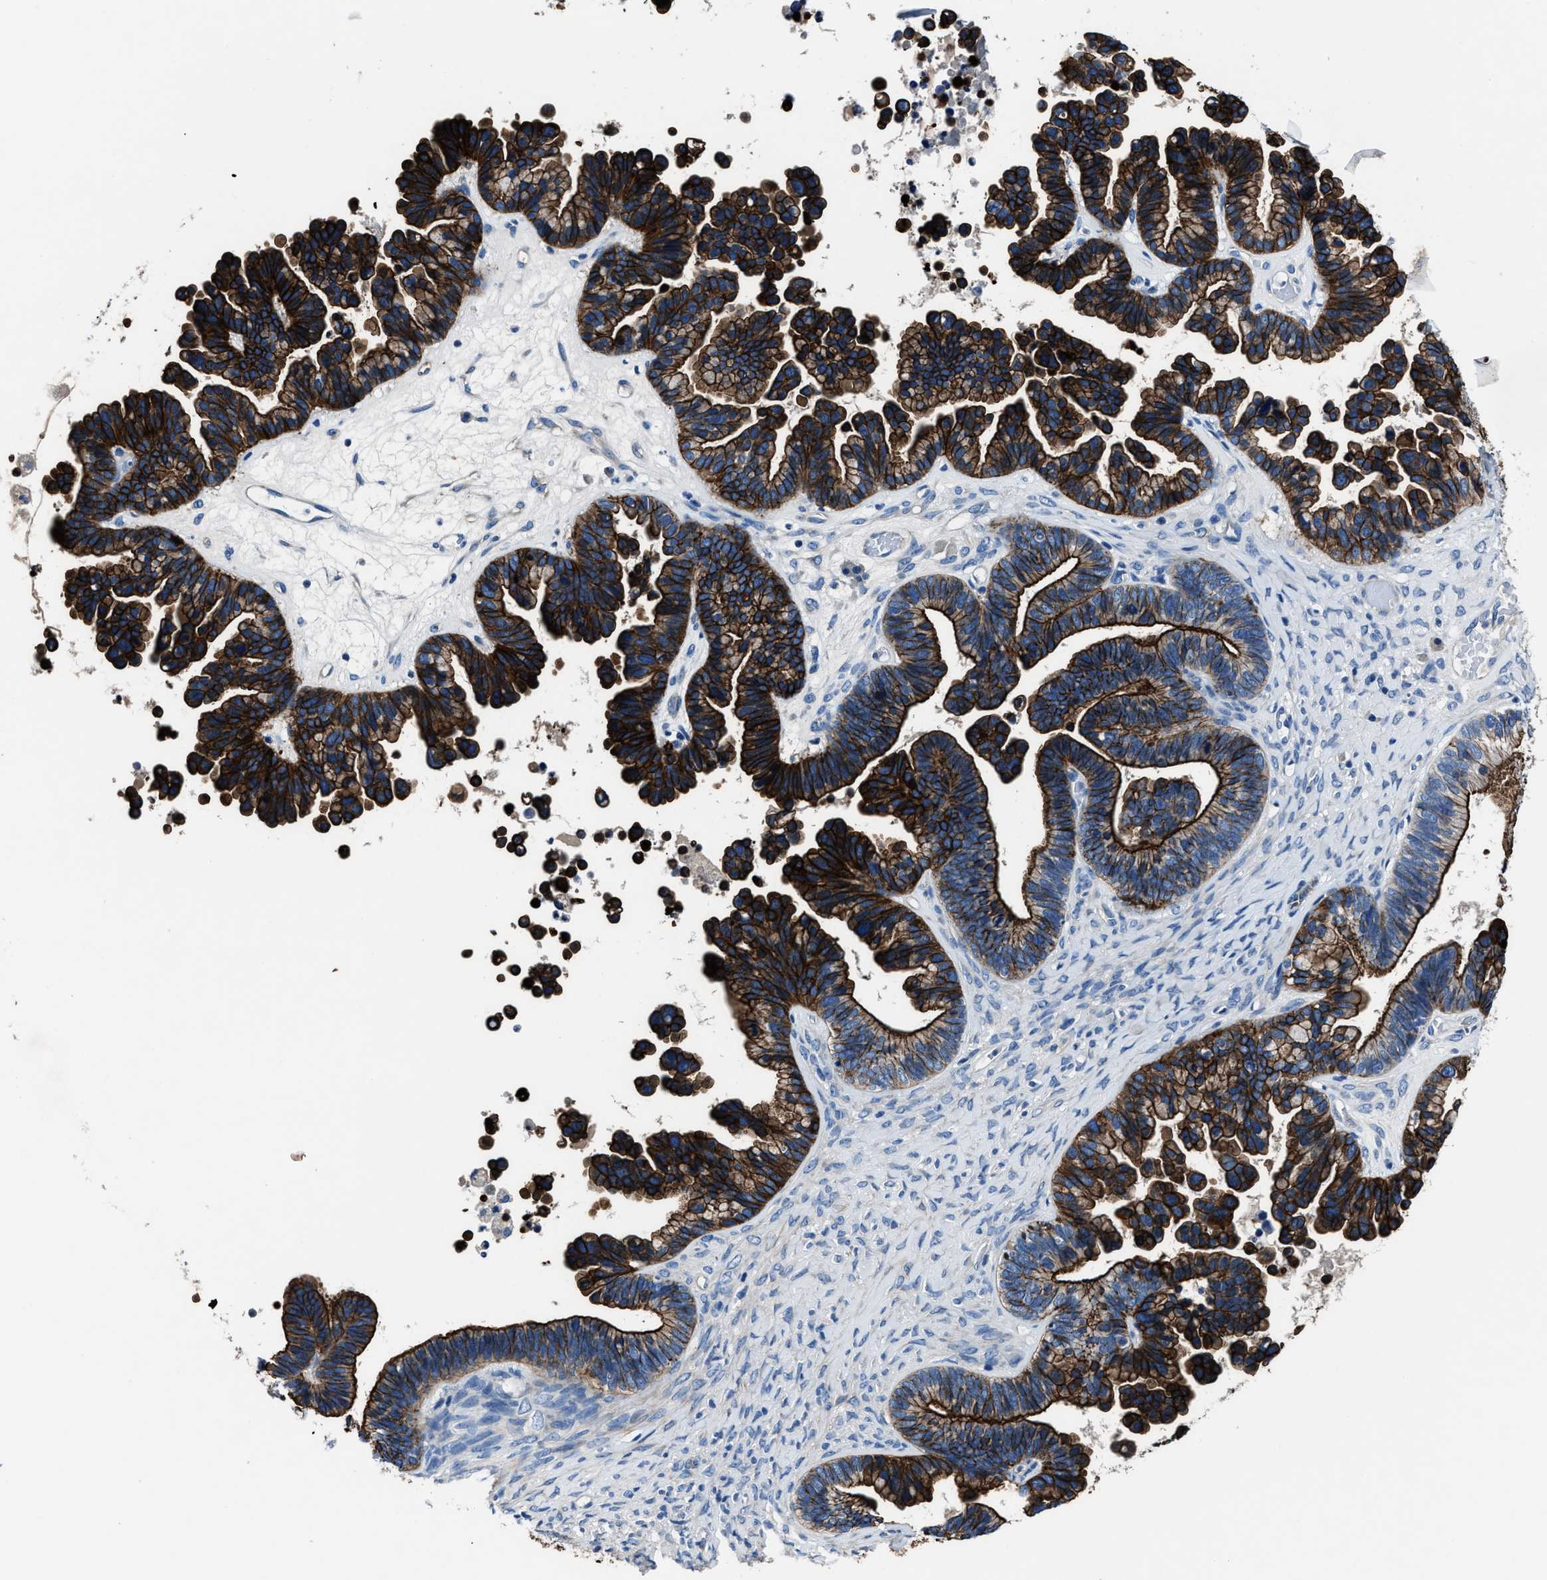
{"staining": {"intensity": "strong", "quantity": ">75%", "location": "cytoplasmic/membranous"}, "tissue": "ovarian cancer", "cell_type": "Tumor cells", "image_type": "cancer", "snomed": [{"axis": "morphology", "description": "Cystadenocarcinoma, serous, NOS"}, {"axis": "topography", "description": "Ovary"}], "caption": "Human ovarian serous cystadenocarcinoma stained with a brown dye exhibits strong cytoplasmic/membranous positive expression in approximately >75% of tumor cells.", "gene": "LMO7", "patient": {"sex": "female", "age": 56}}